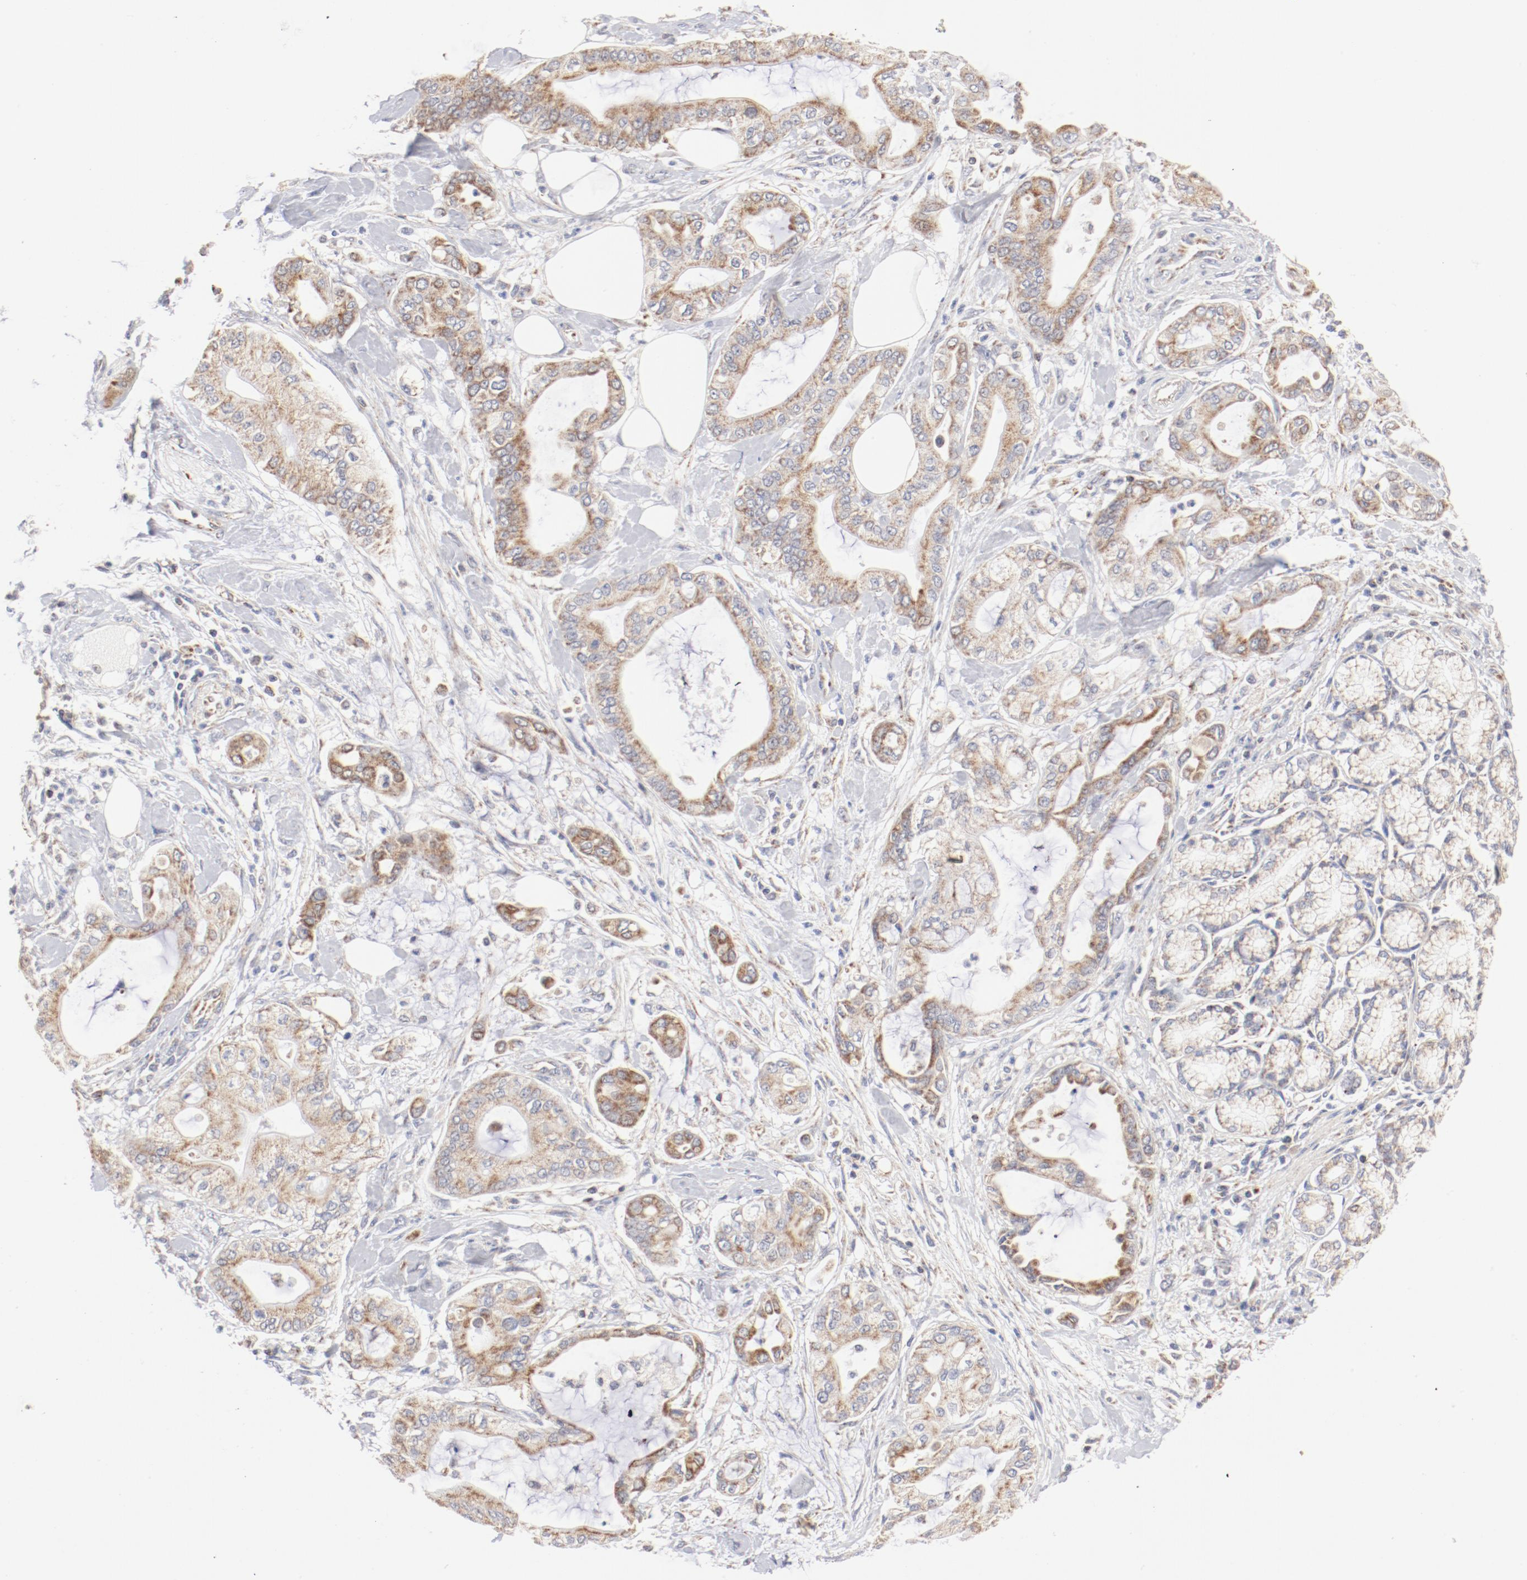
{"staining": {"intensity": "moderate", "quantity": ">75%", "location": "cytoplasmic/membranous"}, "tissue": "pancreatic cancer", "cell_type": "Tumor cells", "image_type": "cancer", "snomed": [{"axis": "morphology", "description": "Adenocarcinoma, NOS"}, {"axis": "morphology", "description": "Adenocarcinoma, metastatic, NOS"}, {"axis": "topography", "description": "Lymph node"}, {"axis": "topography", "description": "Pancreas"}, {"axis": "topography", "description": "Duodenum"}], "caption": "Pancreatic metastatic adenocarcinoma stained with IHC displays moderate cytoplasmic/membranous expression in about >75% of tumor cells.", "gene": "MRPL58", "patient": {"sex": "female", "age": 64}}